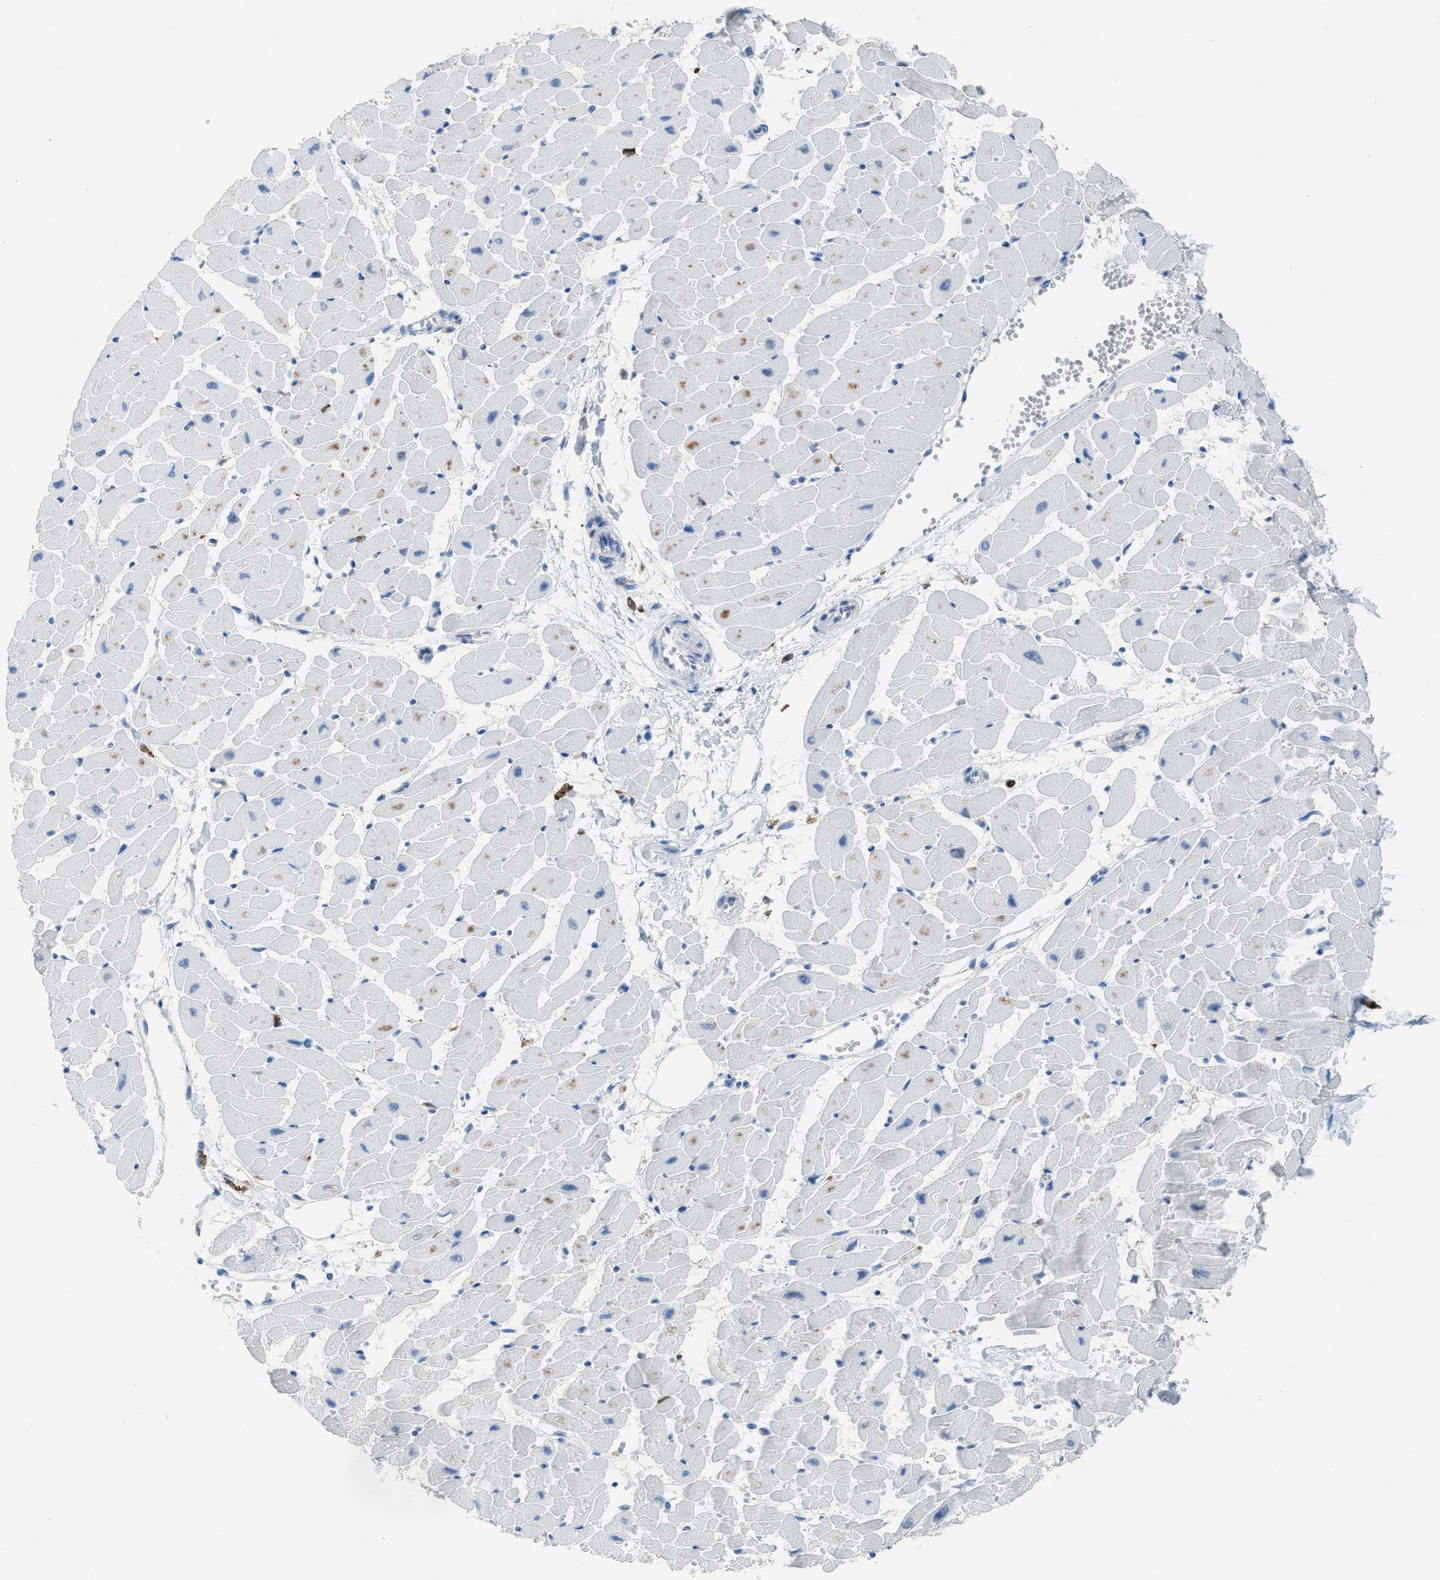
{"staining": {"intensity": "weak", "quantity": "<25%", "location": "cytoplasmic/membranous"}, "tissue": "heart muscle", "cell_type": "Cardiomyocytes", "image_type": "normal", "snomed": [{"axis": "morphology", "description": "Normal tissue, NOS"}, {"axis": "topography", "description": "Heart"}], "caption": "This histopathology image is of unremarkable heart muscle stained with IHC to label a protein in brown with the nuclei are counter-stained blue. There is no staining in cardiomyocytes.", "gene": "CLEC10A", "patient": {"sex": "female", "age": 19}}